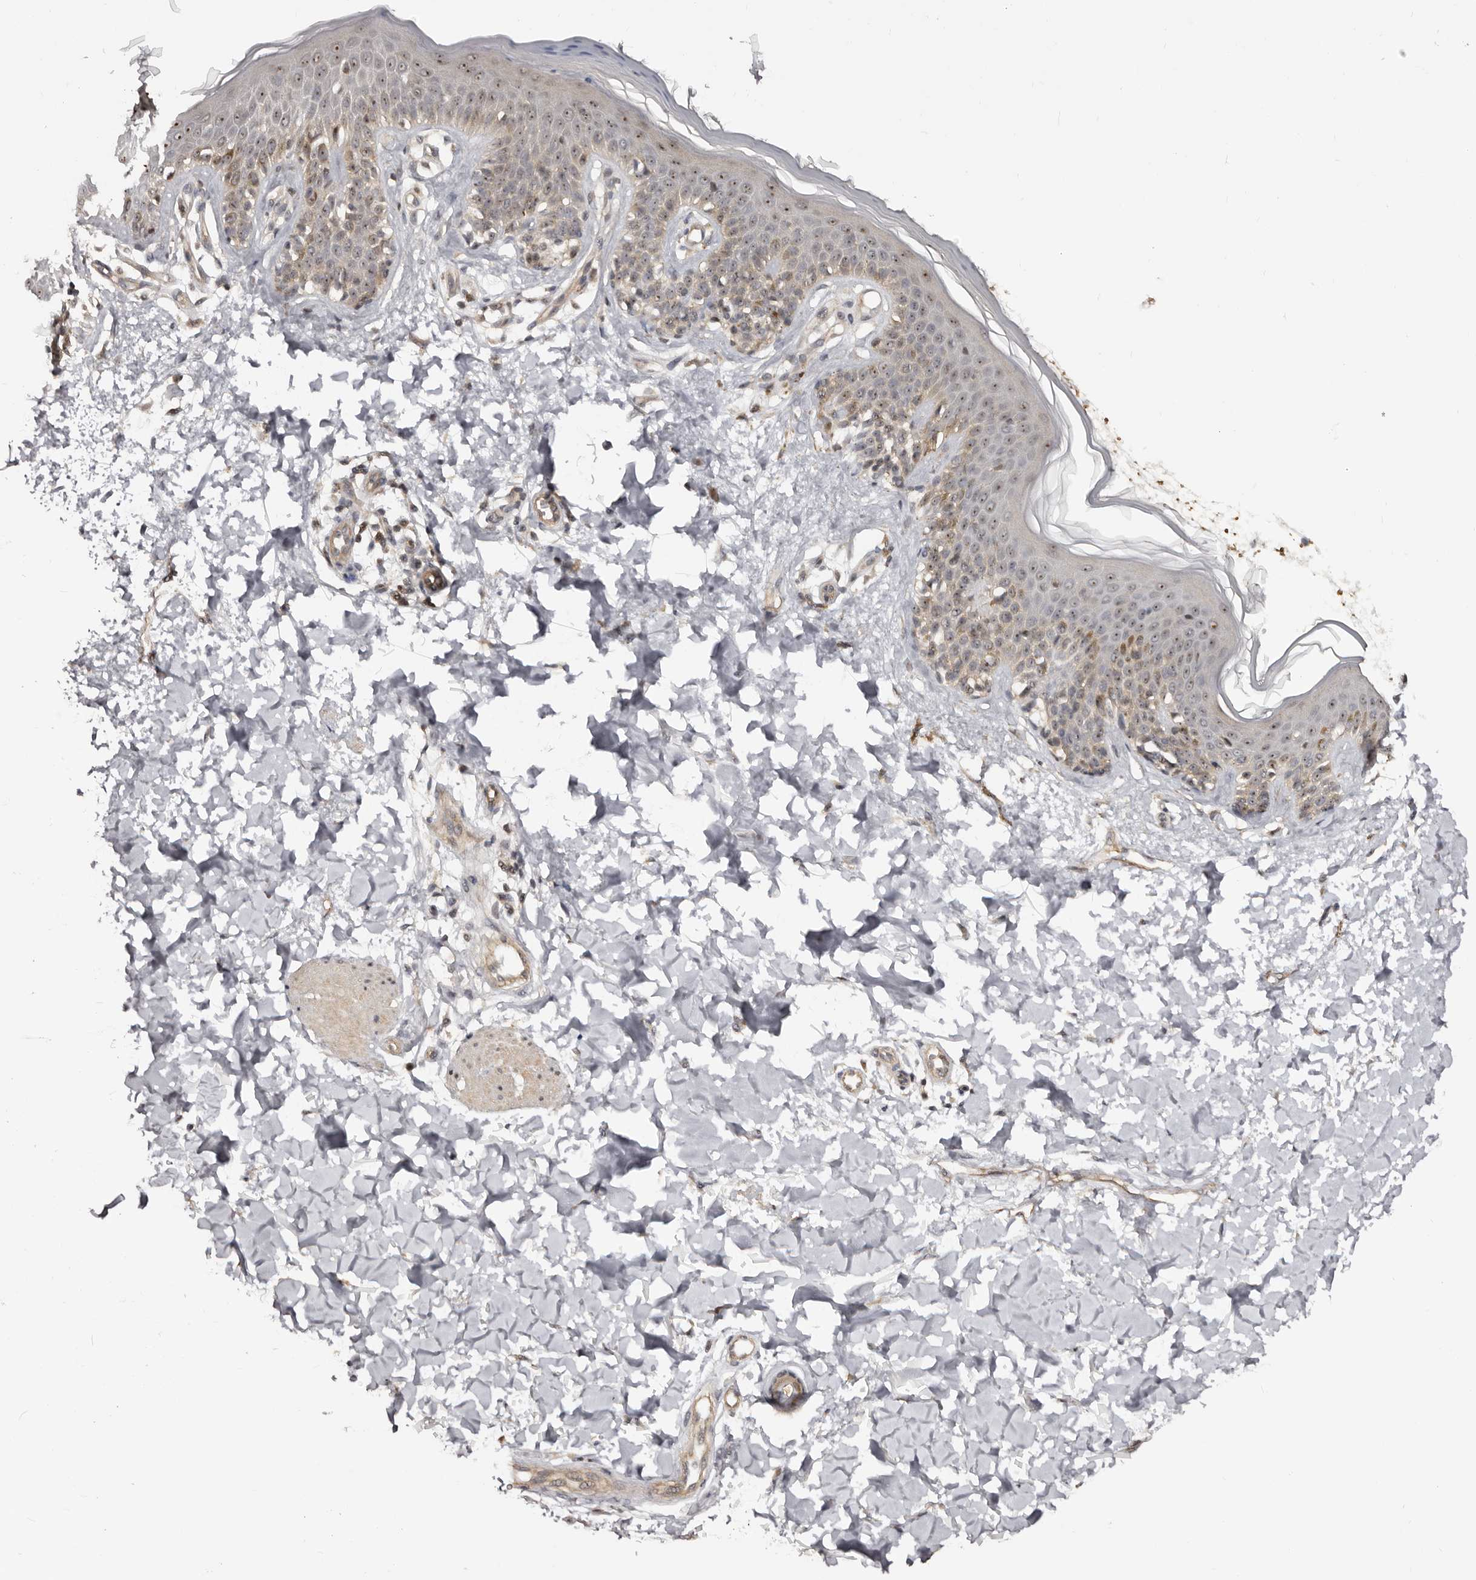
{"staining": {"intensity": "moderate", "quantity": ">75%", "location": "cytoplasmic/membranous,nuclear"}, "tissue": "skin", "cell_type": "Fibroblasts", "image_type": "normal", "snomed": [{"axis": "morphology", "description": "Normal tissue, NOS"}, {"axis": "topography", "description": "Skin"}], "caption": "Immunohistochemical staining of normal human skin reveals moderate cytoplasmic/membranous,nuclear protein positivity in about >75% of fibroblasts. The protein of interest is stained brown, and the nuclei are stained in blue (DAB IHC with brightfield microscopy, high magnification).", "gene": "NOL12", "patient": {"sex": "male", "age": 37}}